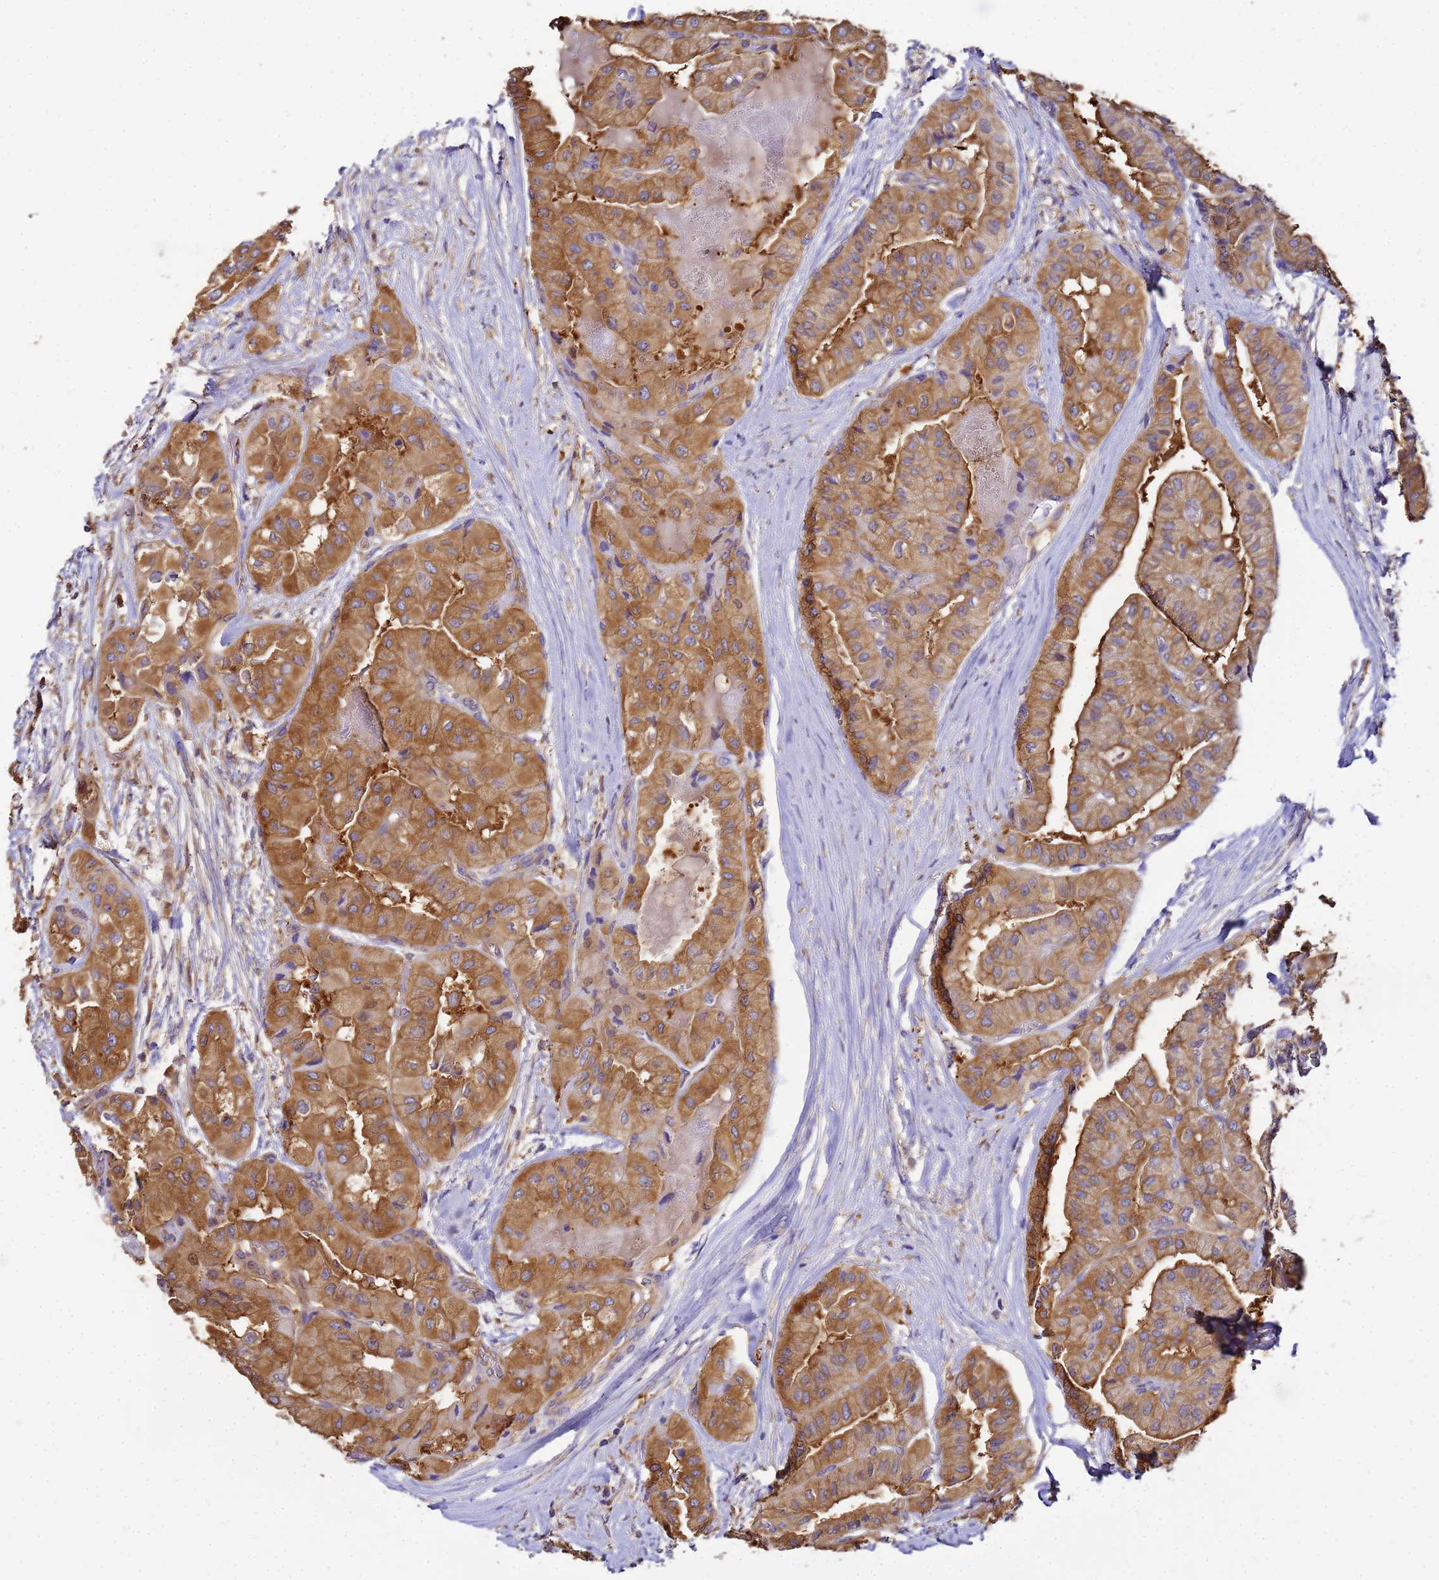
{"staining": {"intensity": "moderate", "quantity": ">75%", "location": "cytoplasmic/membranous"}, "tissue": "thyroid cancer", "cell_type": "Tumor cells", "image_type": "cancer", "snomed": [{"axis": "morphology", "description": "Papillary adenocarcinoma, NOS"}, {"axis": "topography", "description": "Thyroid gland"}], "caption": "Thyroid cancer stained for a protein reveals moderate cytoplasmic/membranous positivity in tumor cells.", "gene": "NARS1", "patient": {"sex": "female", "age": 59}}